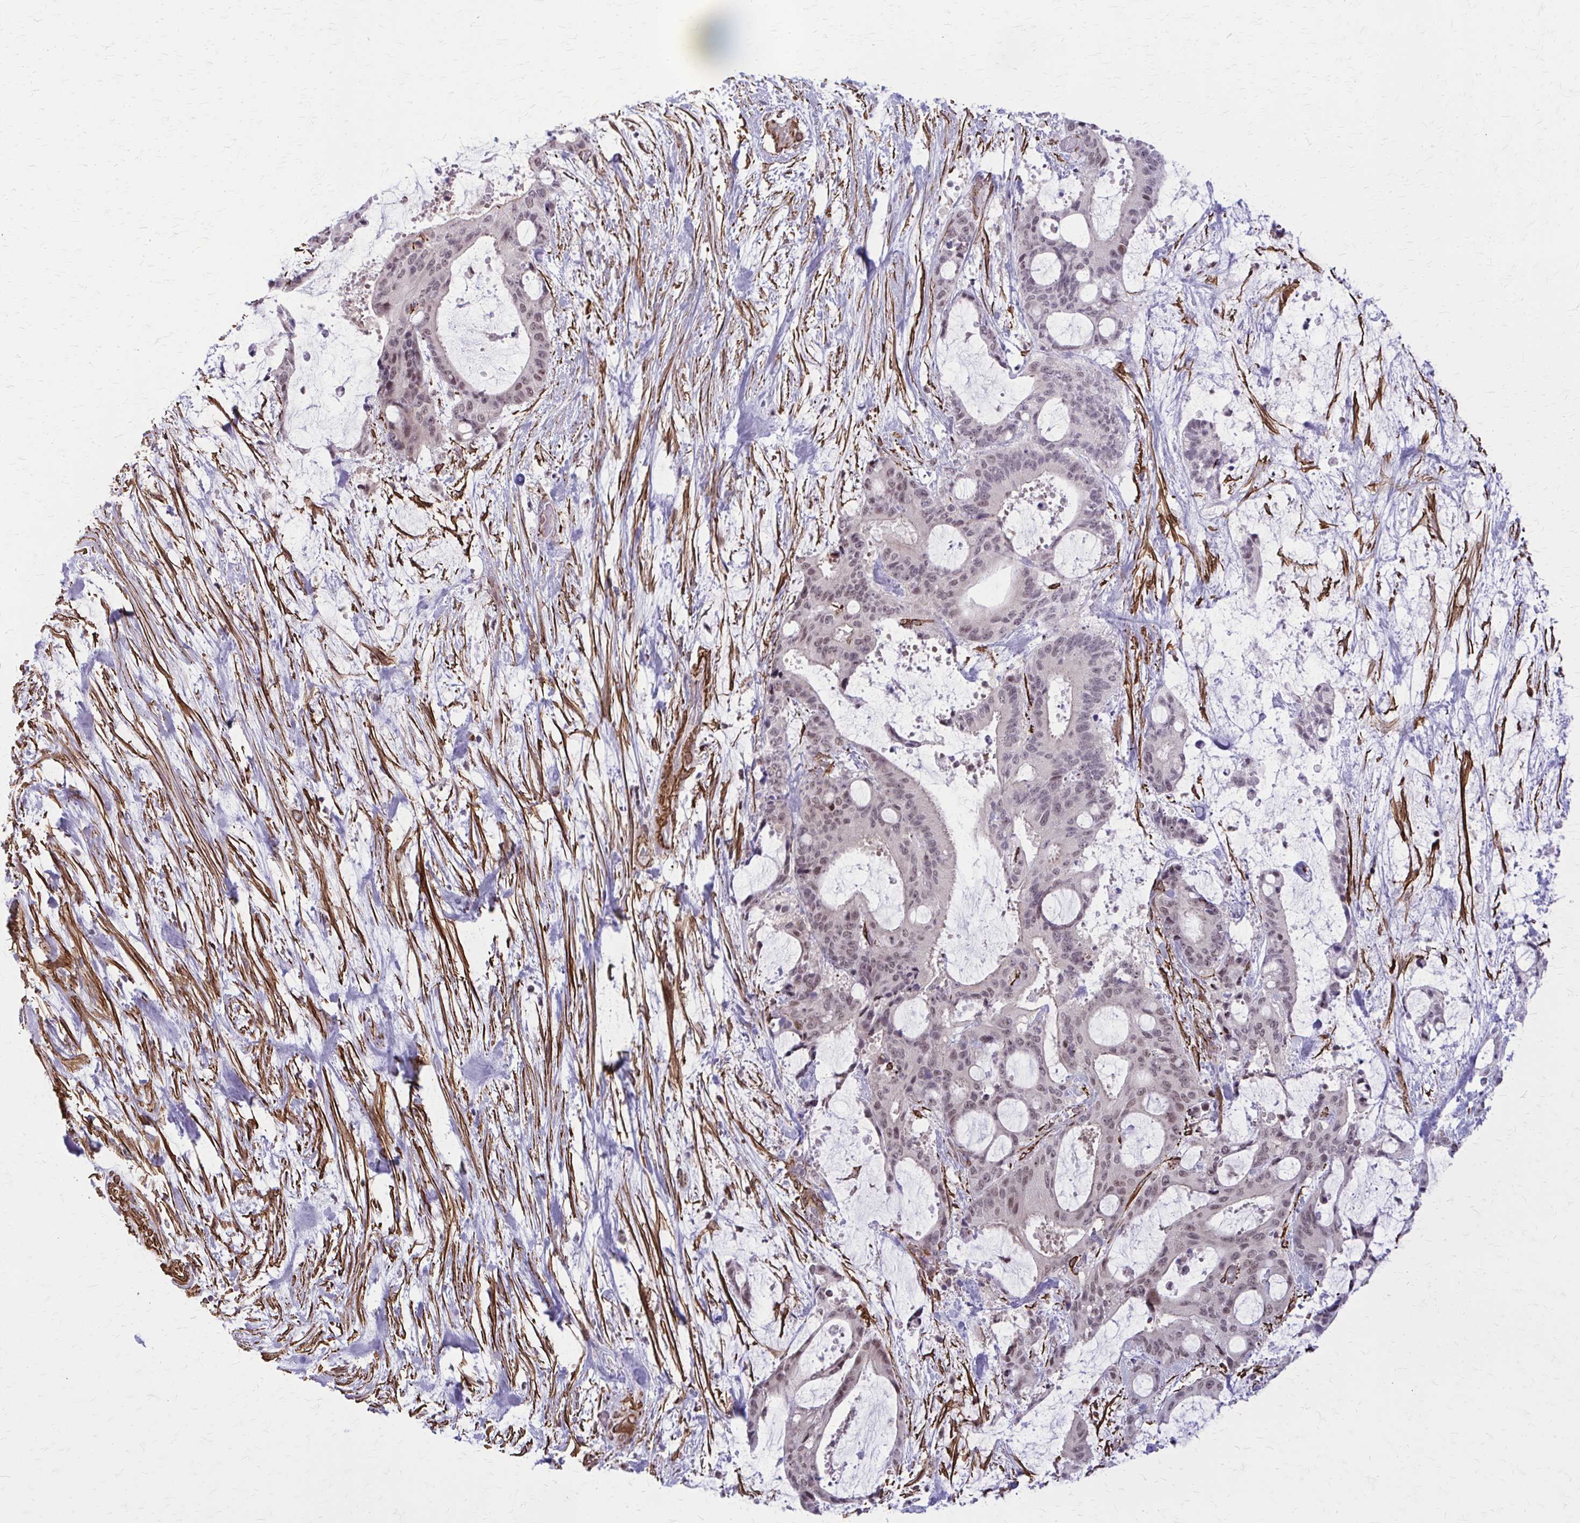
{"staining": {"intensity": "weak", "quantity": "25%-75%", "location": "nuclear"}, "tissue": "liver cancer", "cell_type": "Tumor cells", "image_type": "cancer", "snomed": [{"axis": "morphology", "description": "Normal tissue, NOS"}, {"axis": "morphology", "description": "Cholangiocarcinoma"}, {"axis": "topography", "description": "Liver"}, {"axis": "topography", "description": "Peripheral nerve tissue"}], "caption": "This histopathology image reveals liver cancer (cholangiocarcinoma) stained with immunohistochemistry to label a protein in brown. The nuclear of tumor cells show weak positivity for the protein. Nuclei are counter-stained blue.", "gene": "NRBF2", "patient": {"sex": "female", "age": 73}}